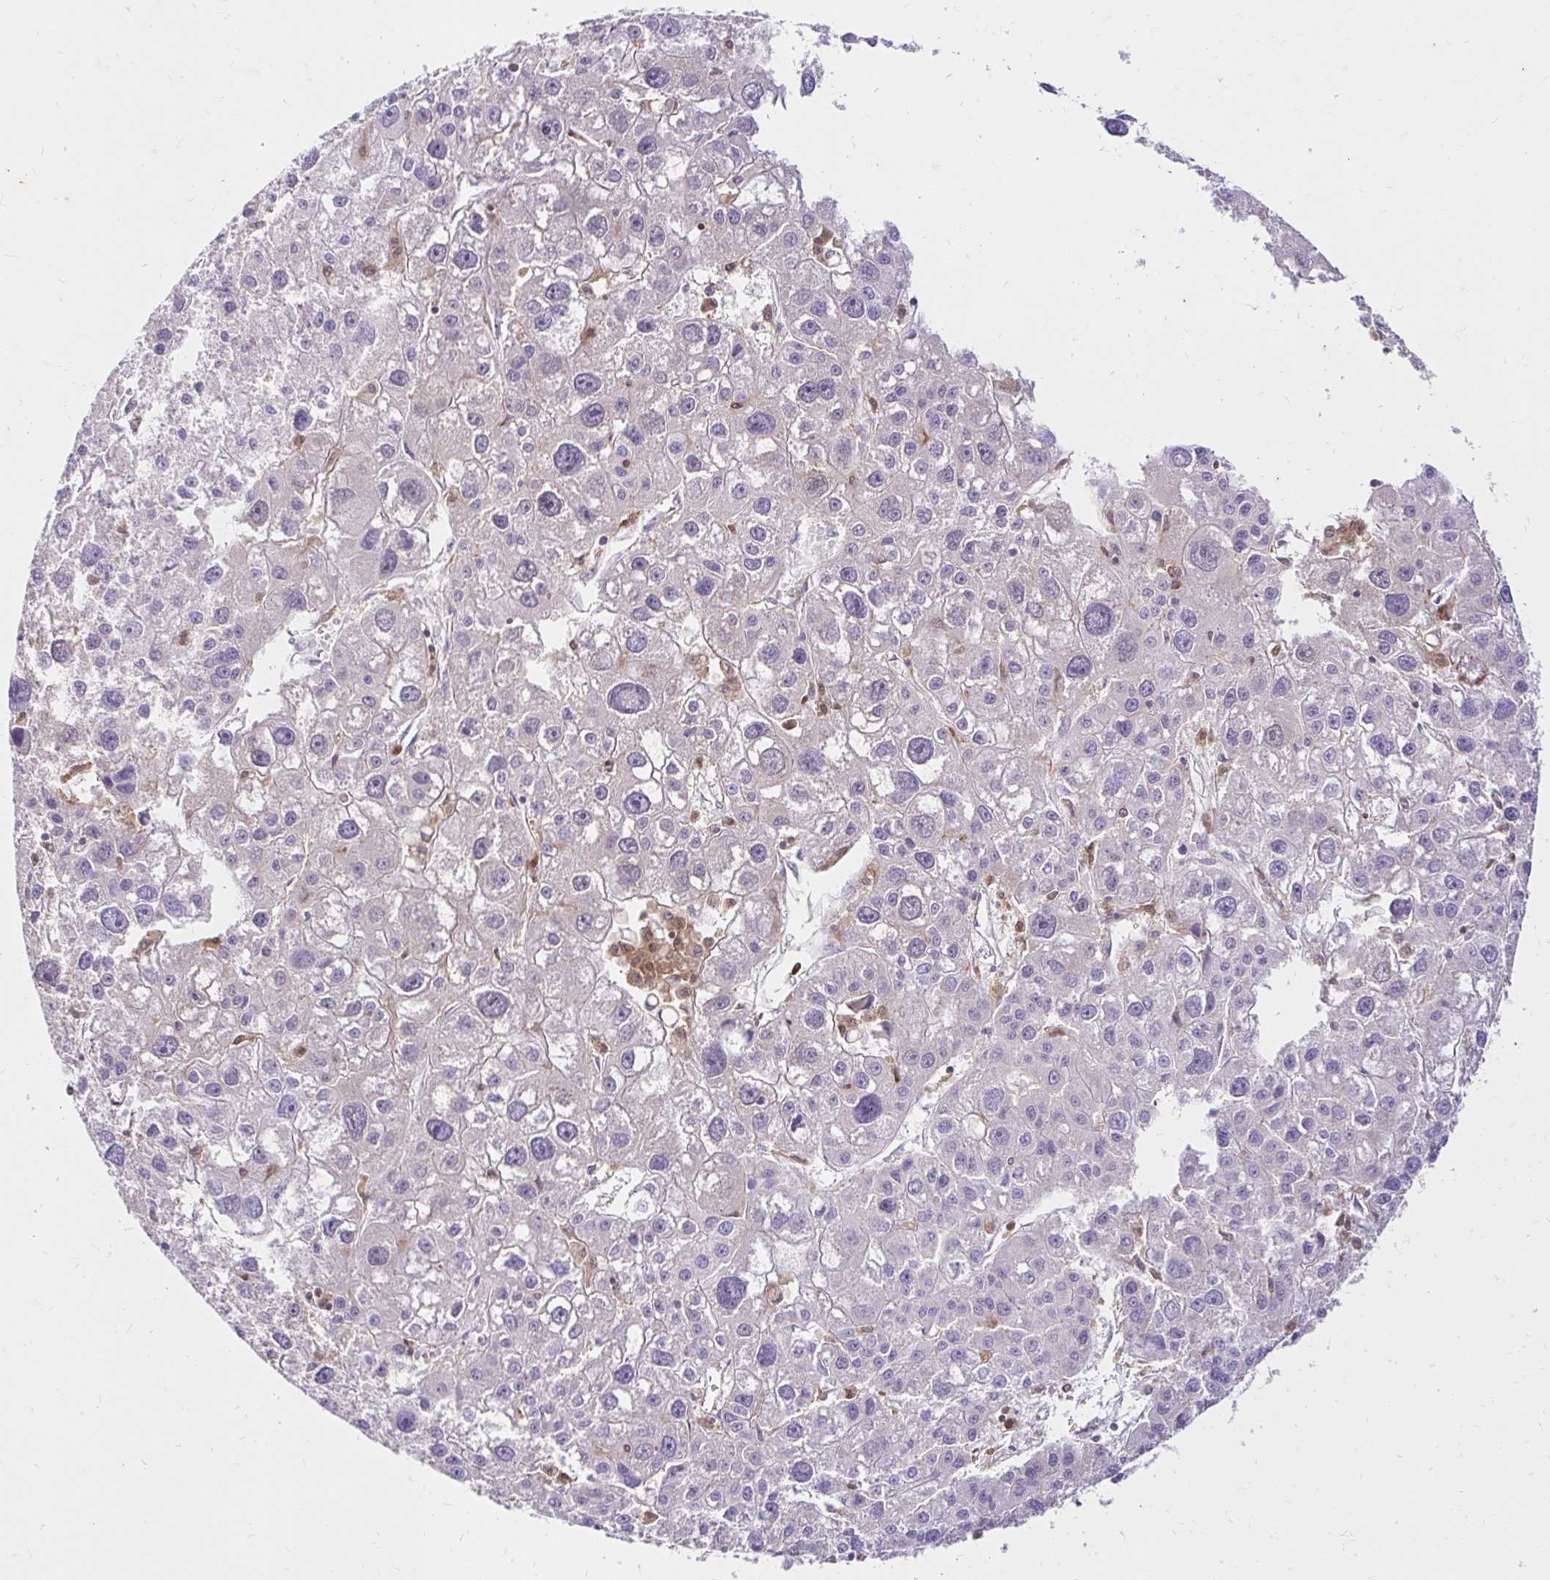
{"staining": {"intensity": "negative", "quantity": "none", "location": "none"}, "tissue": "liver cancer", "cell_type": "Tumor cells", "image_type": "cancer", "snomed": [{"axis": "morphology", "description": "Carcinoma, Hepatocellular, NOS"}, {"axis": "topography", "description": "Liver"}], "caption": "The histopathology image demonstrates no staining of tumor cells in liver cancer (hepatocellular carcinoma).", "gene": "PYCARD", "patient": {"sex": "male", "age": 73}}